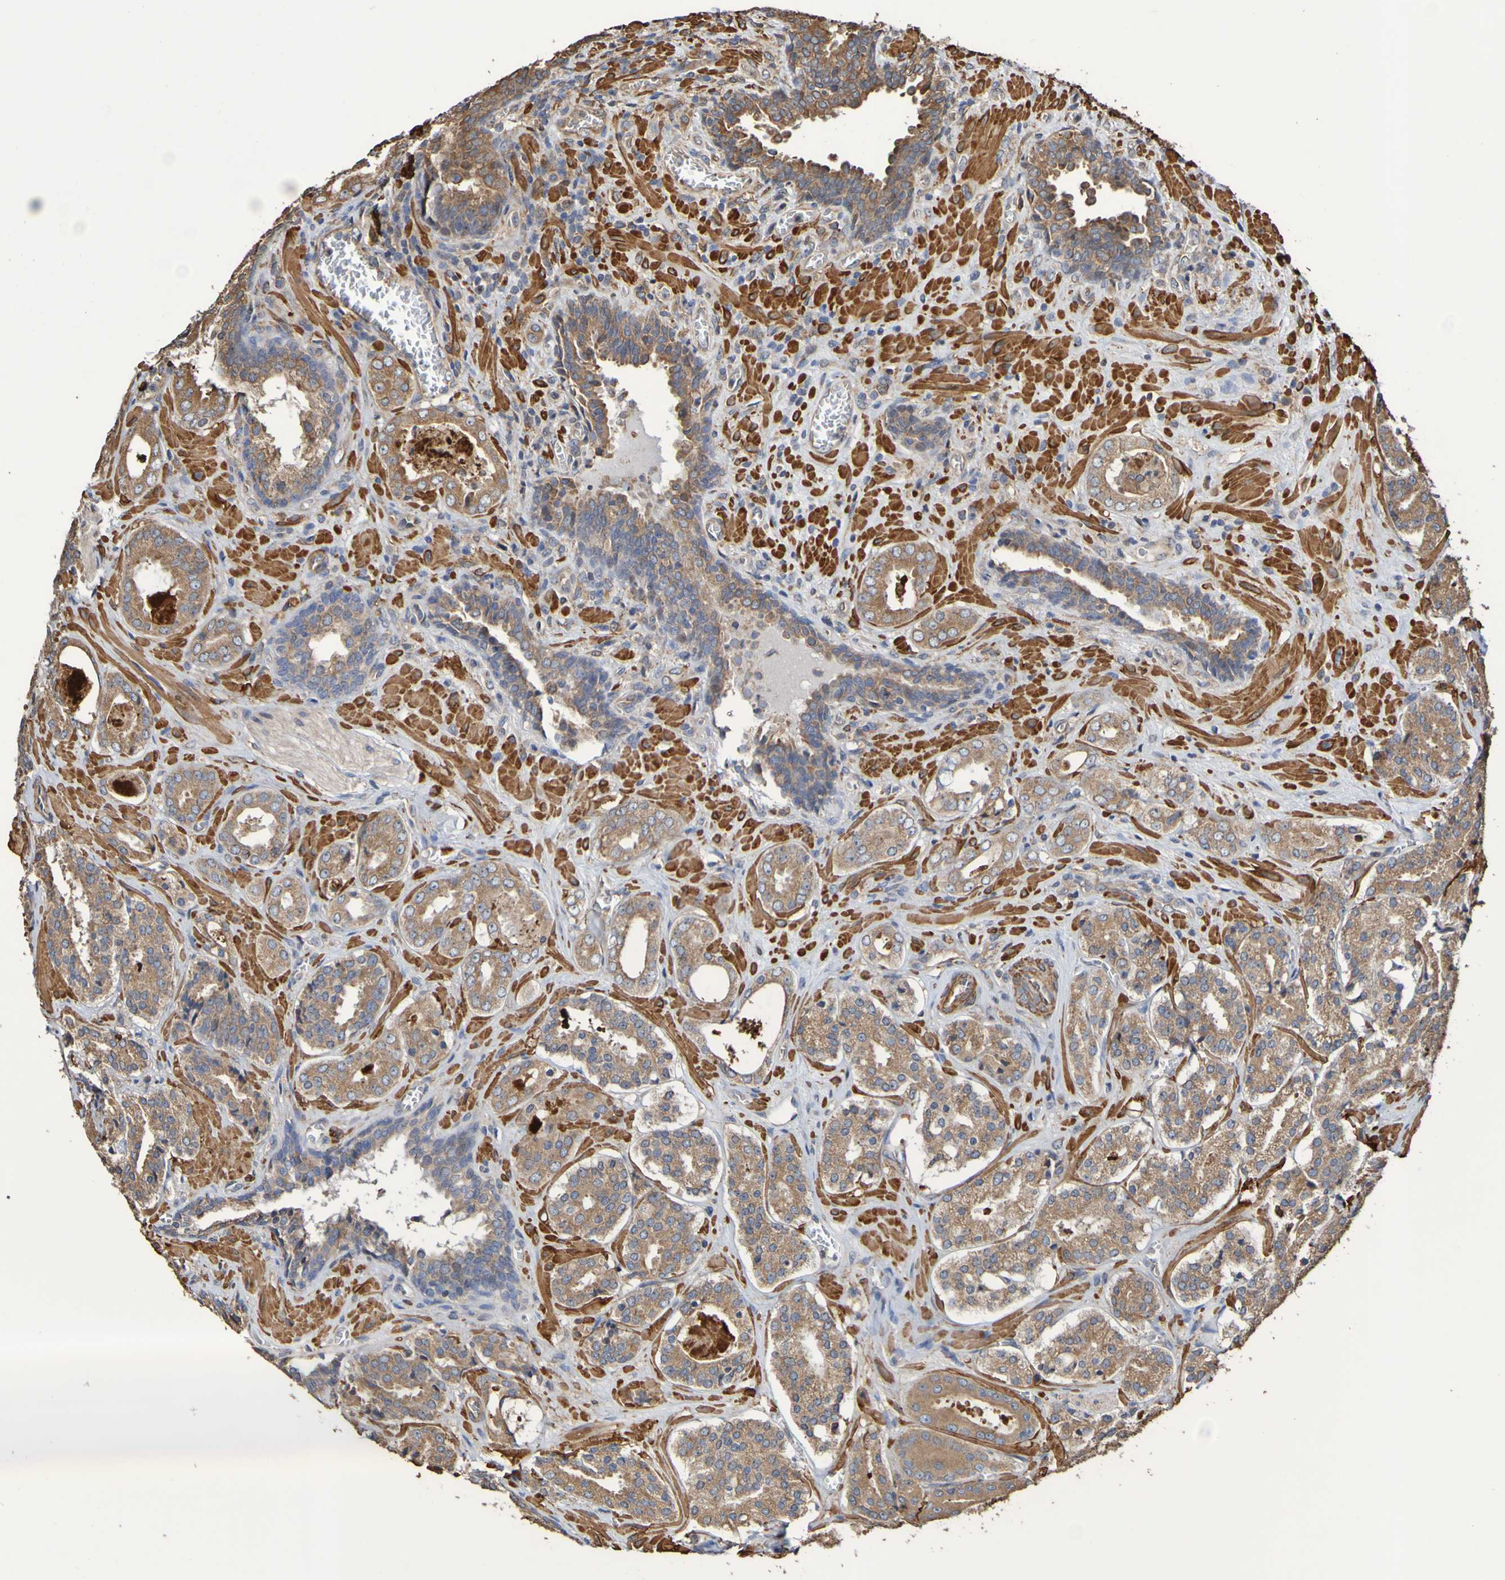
{"staining": {"intensity": "weak", "quantity": ">75%", "location": "cytoplasmic/membranous"}, "tissue": "prostate cancer", "cell_type": "Tumor cells", "image_type": "cancer", "snomed": [{"axis": "morphology", "description": "Adenocarcinoma, High grade"}, {"axis": "topography", "description": "Prostate"}], "caption": "Human prostate cancer (adenocarcinoma (high-grade)) stained for a protein (brown) reveals weak cytoplasmic/membranous positive expression in approximately >75% of tumor cells.", "gene": "RAB11A", "patient": {"sex": "male", "age": 60}}